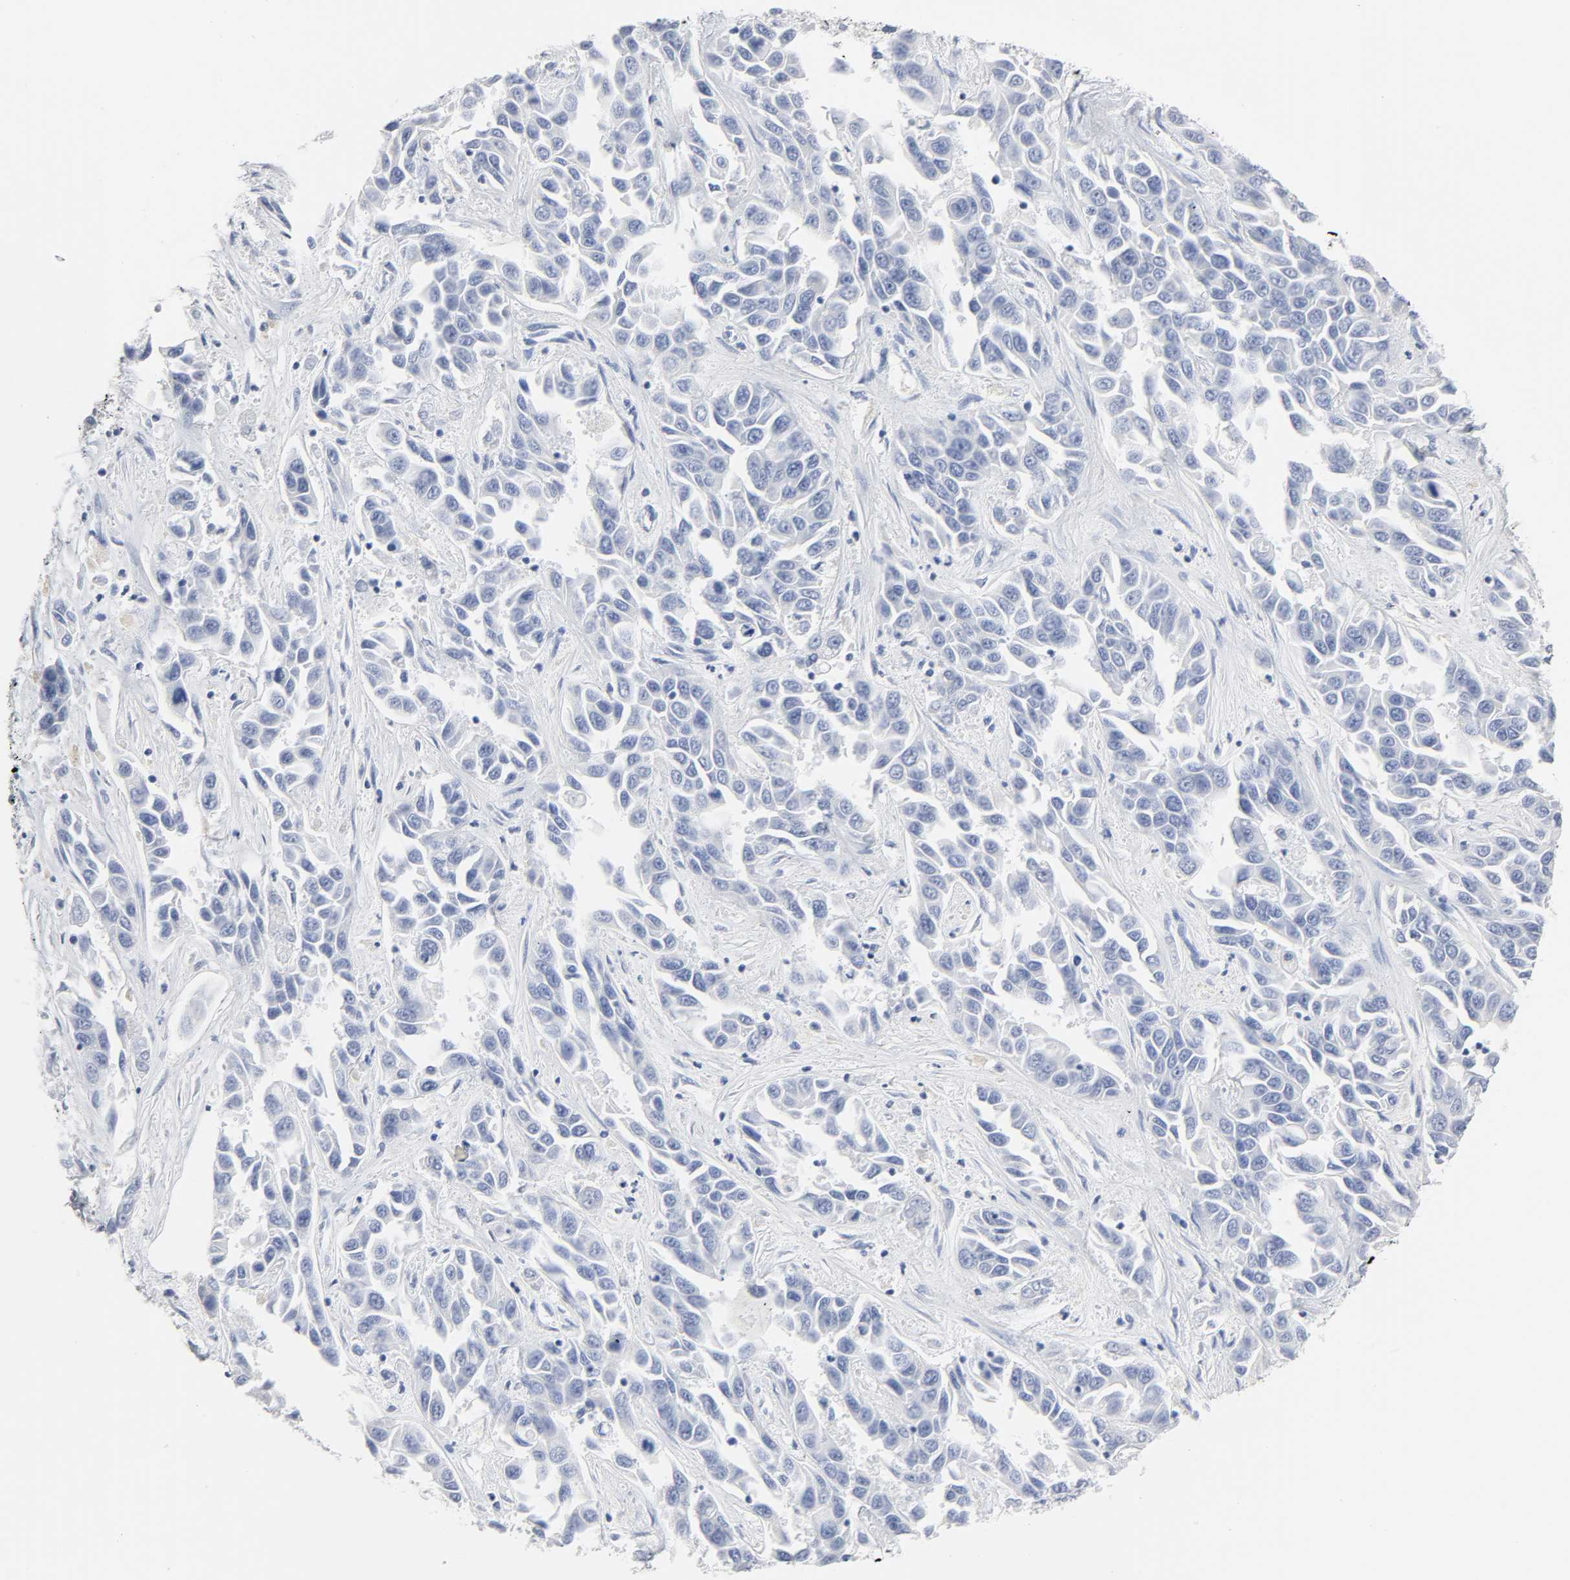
{"staining": {"intensity": "negative", "quantity": "none", "location": "none"}, "tissue": "liver cancer", "cell_type": "Tumor cells", "image_type": "cancer", "snomed": [{"axis": "morphology", "description": "Cholangiocarcinoma"}, {"axis": "topography", "description": "Liver"}], "caption": "High magnification brightfield microscopy of liver cancer stained with DAB (brown) and counterstained with hematoxylin (blue): tumor cells show no significant expression. (DAB IHC visualized using brightfield microscopy, high magnification).", "gene": "ACP3", "patient": {"sex": "female", "age": 52}}